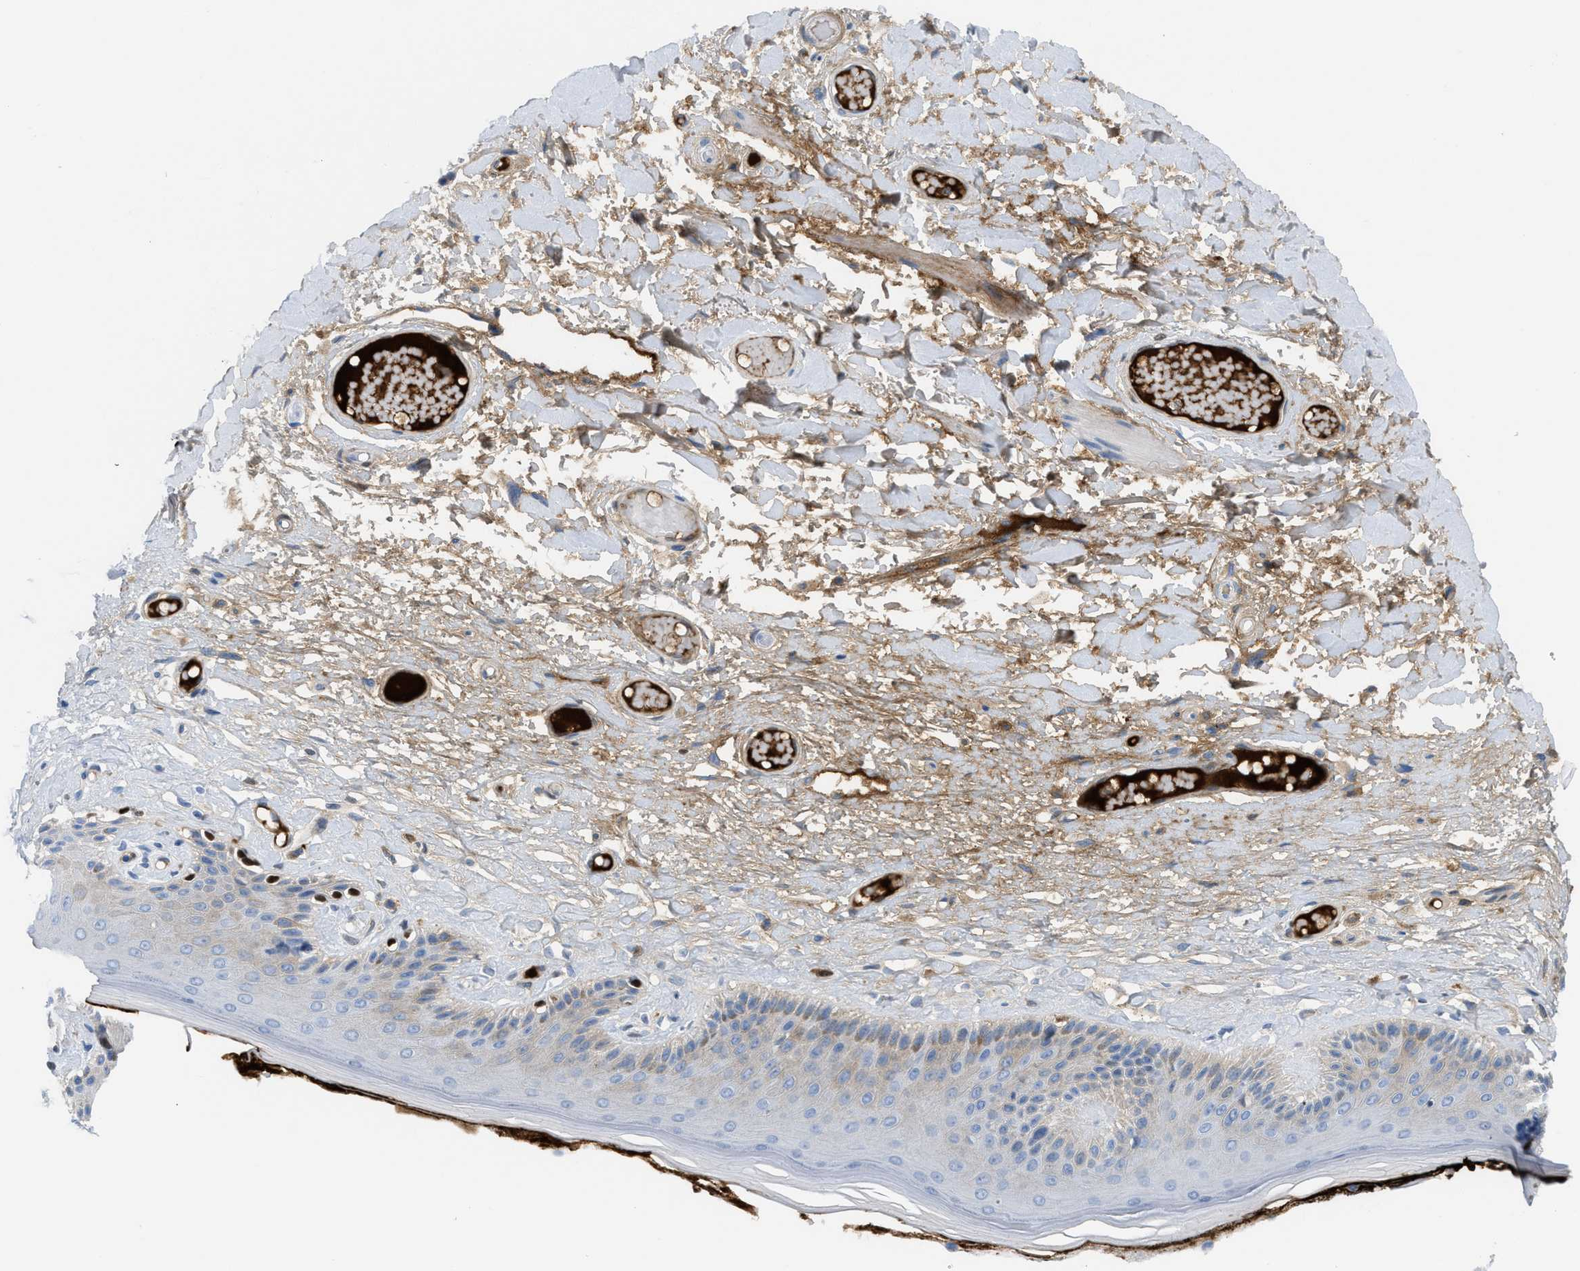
{"staining": {"intensity": "moderate", "quantity": "<25%", "location": "cytoplasmic/membranous,nuclear"}, "tissue": "skin", "cell_type": "Epidermal cells", "image_type": "normal", "snomed": [{"axis": "morphology", "description": "Normal tissue, NOS"}, {"axis": "topography", "description": "Vulva"}], "caption": "About <25% of epidermal cells in unremarkable skin display moderate cytoplasmic/membranous,nuclear protein positivity as visualized by brown immunohistochemical staining.", "gene": "LEF1", "patient": {"sex": "female", "age": 73}}